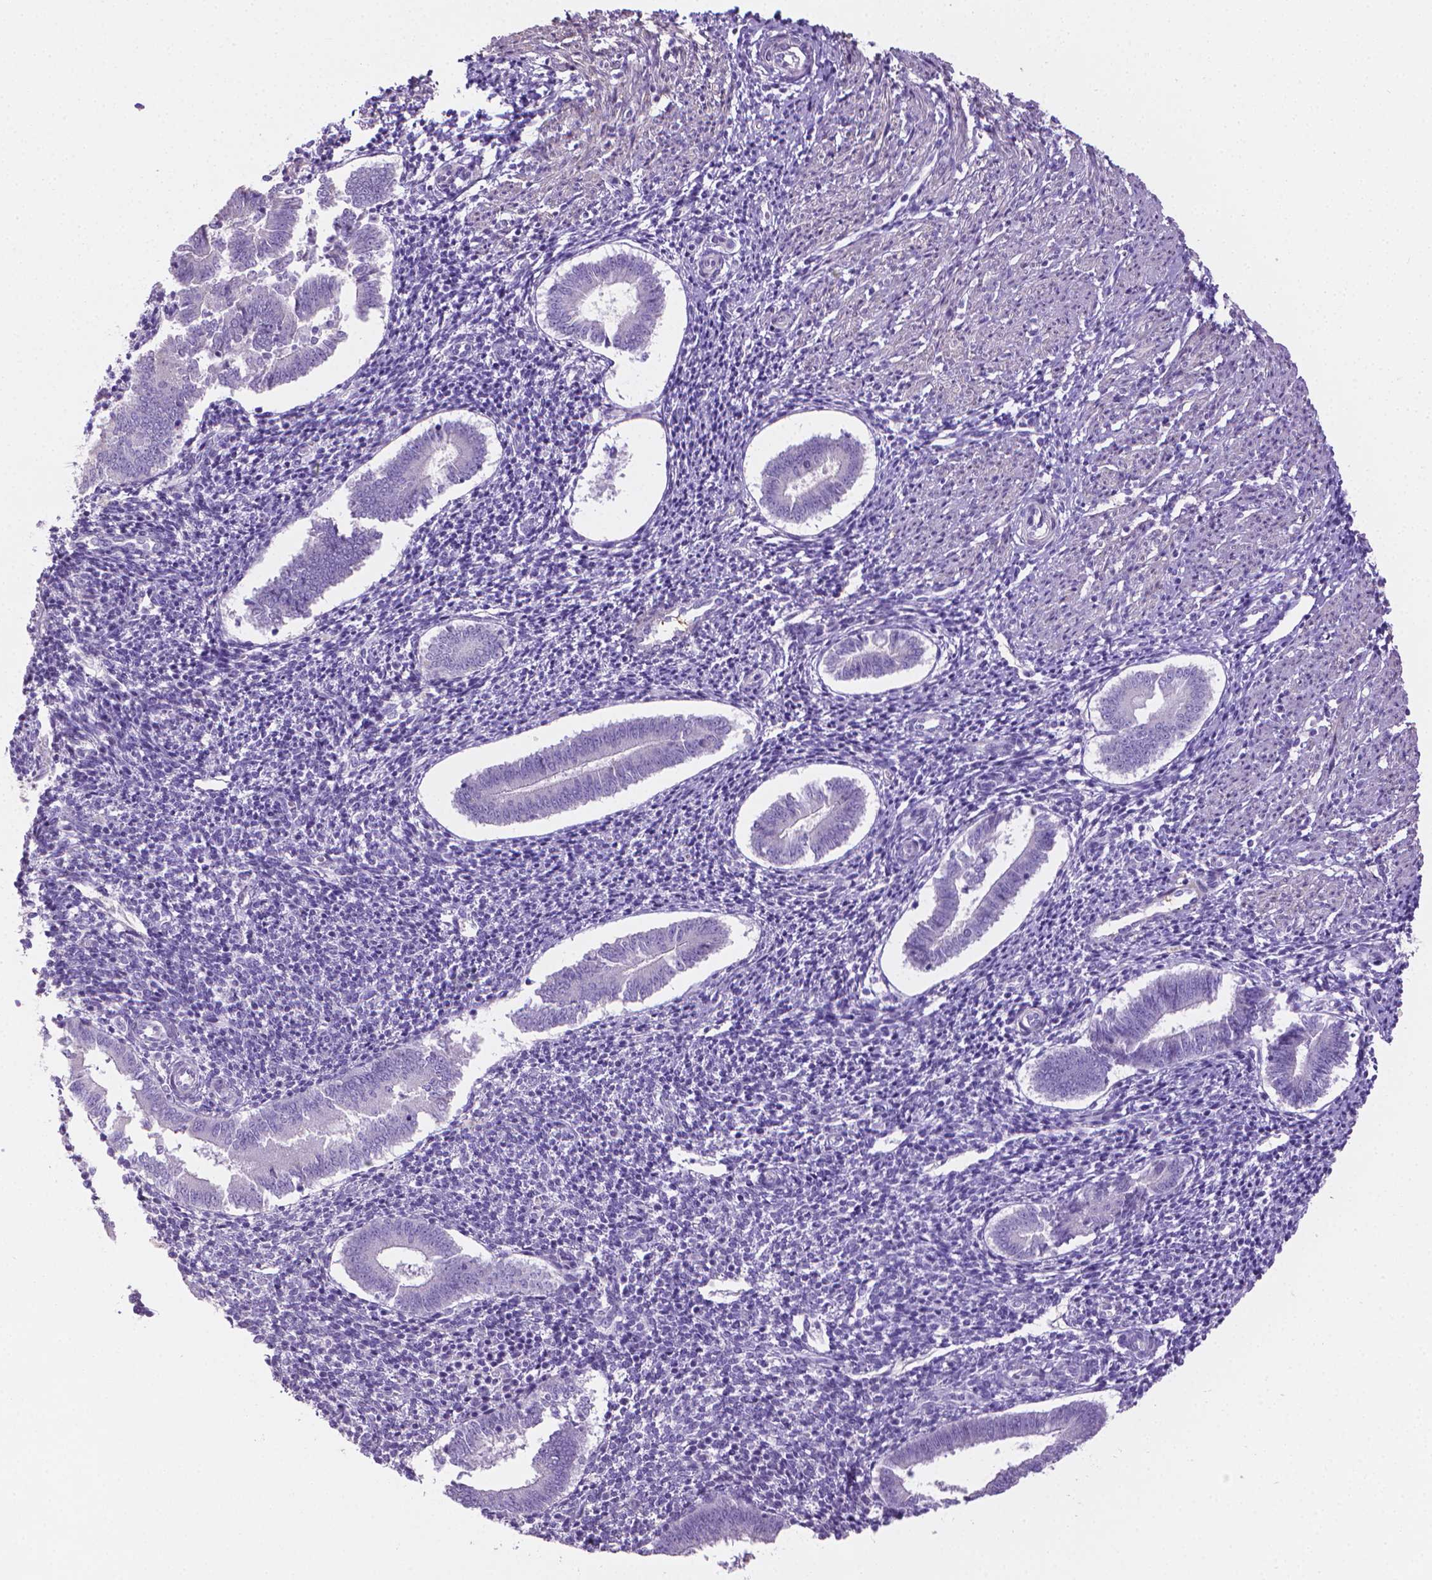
{"staining": {"intensity": "negative", "quantity": "none", "location": "none"}, "tissue": "endometrium", "cell_type": "Cells in endometrial stroma", "image_type": "normal", "snomed": [{"axis": "morphology", "description": "Normal tissue, NOS"}, {"axis": "topography", "description": "Endometrium"}], "caption": "Histopathology image shows no protein staining in cells in endometrial stroma of normal endometrium. (DAB (3,3'-diaminobenzidine) IHC with hematoxylin counter stain).", "gene": "PNMA2", "patient": {"sex": "female", "age": 25}}